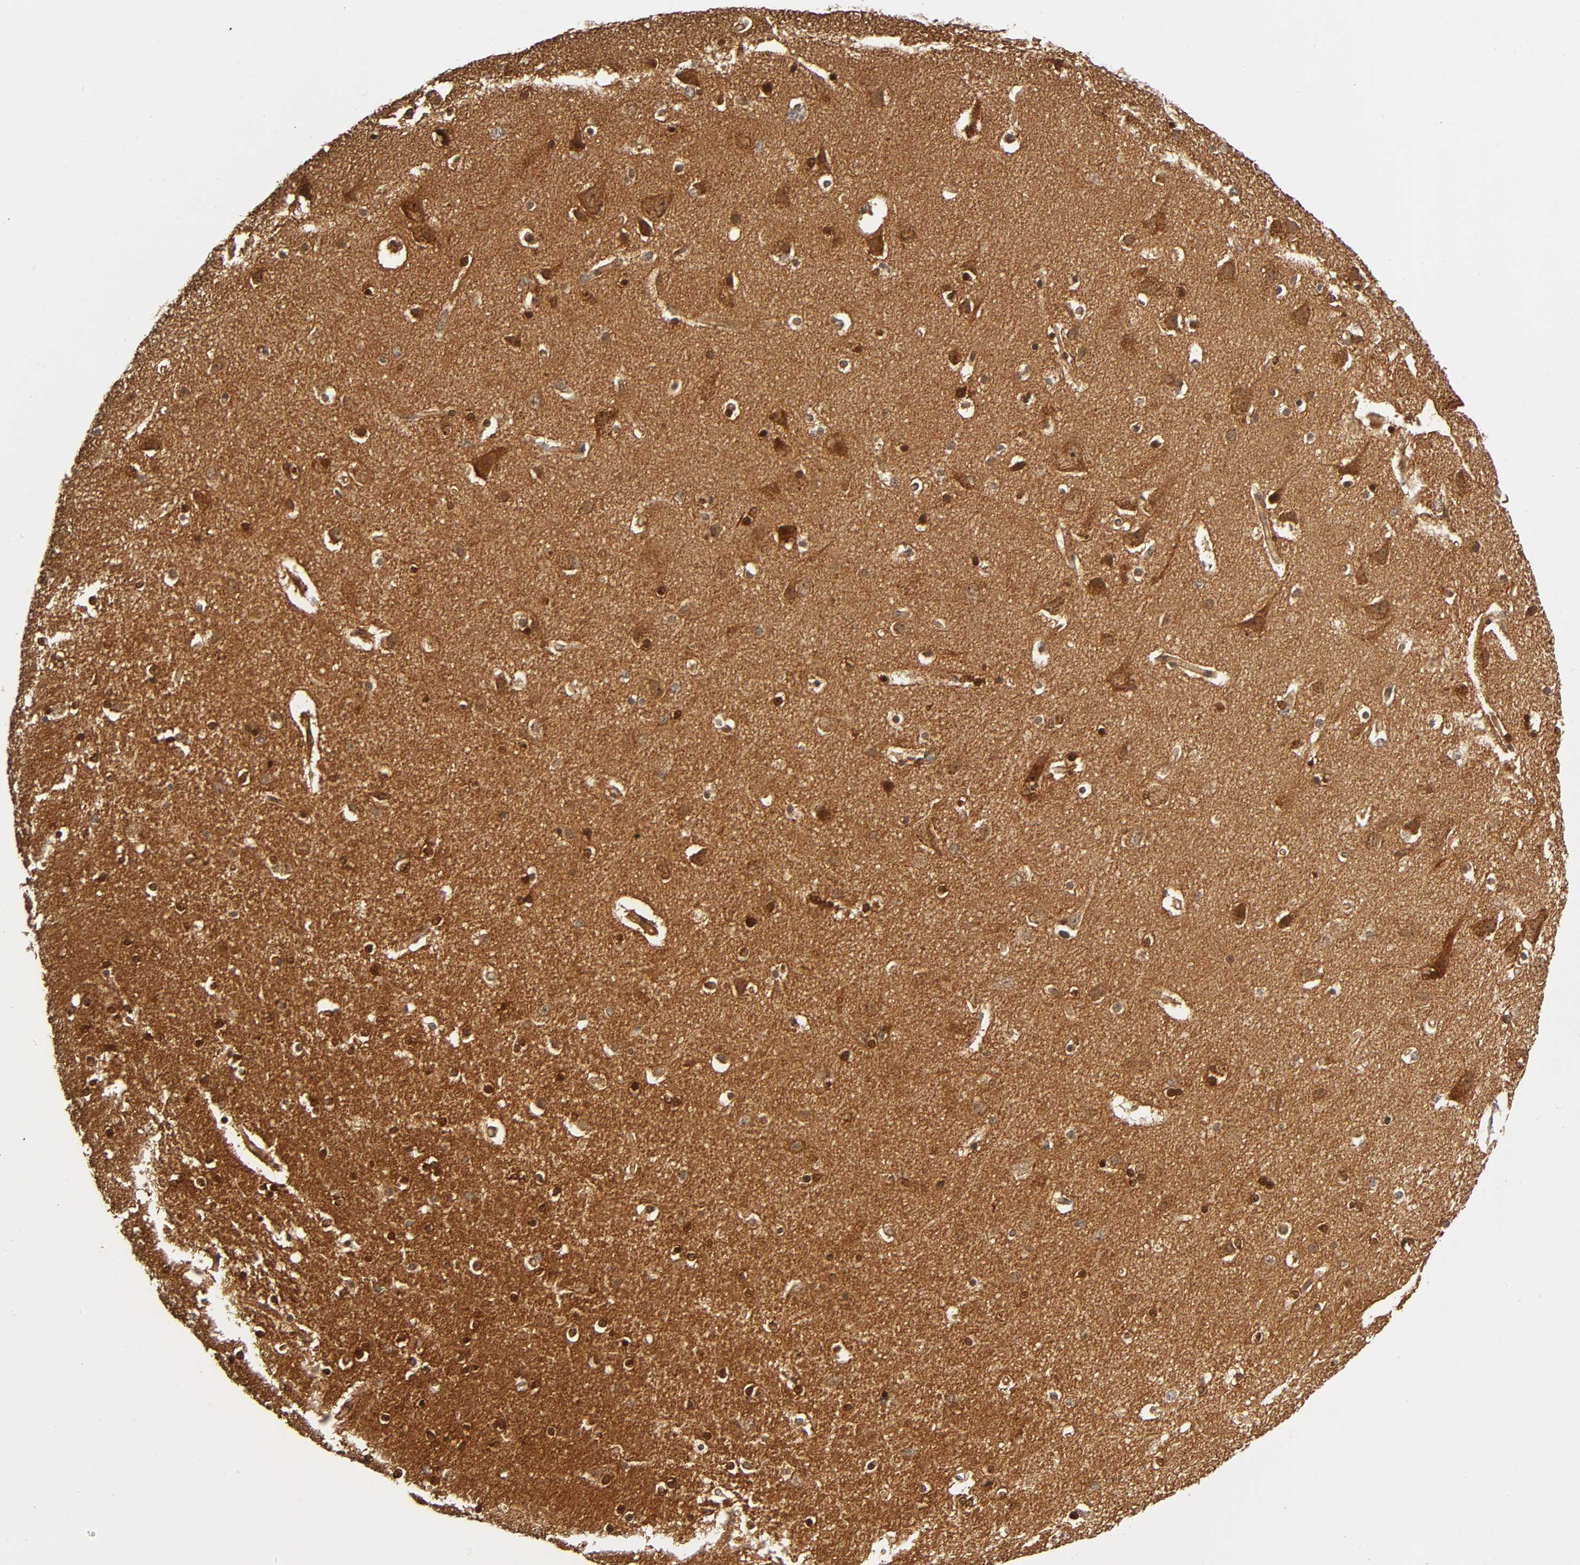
{"staining": {"intensity": "strong", "quantity": ">75%", "location": "cytoplasmic/membranous,nuclear"}, "tissue": "caudate", "cell_type": "Glial cells", "image_type": "normal", "snomed": [{"axis": "morphology", "description": "Normal tissue, NOS"}, {"axis": "topography", "description": "Lateral ventricle wall"}], "caption": "Caudate stained with DAB immunohistochemistry reveals high levels of strong cytoplasmic/membranous,nuclear staining in about >75% of glial cells.", "gene": "IQCJ", "patient": {"sex": "female", "age": 54}}